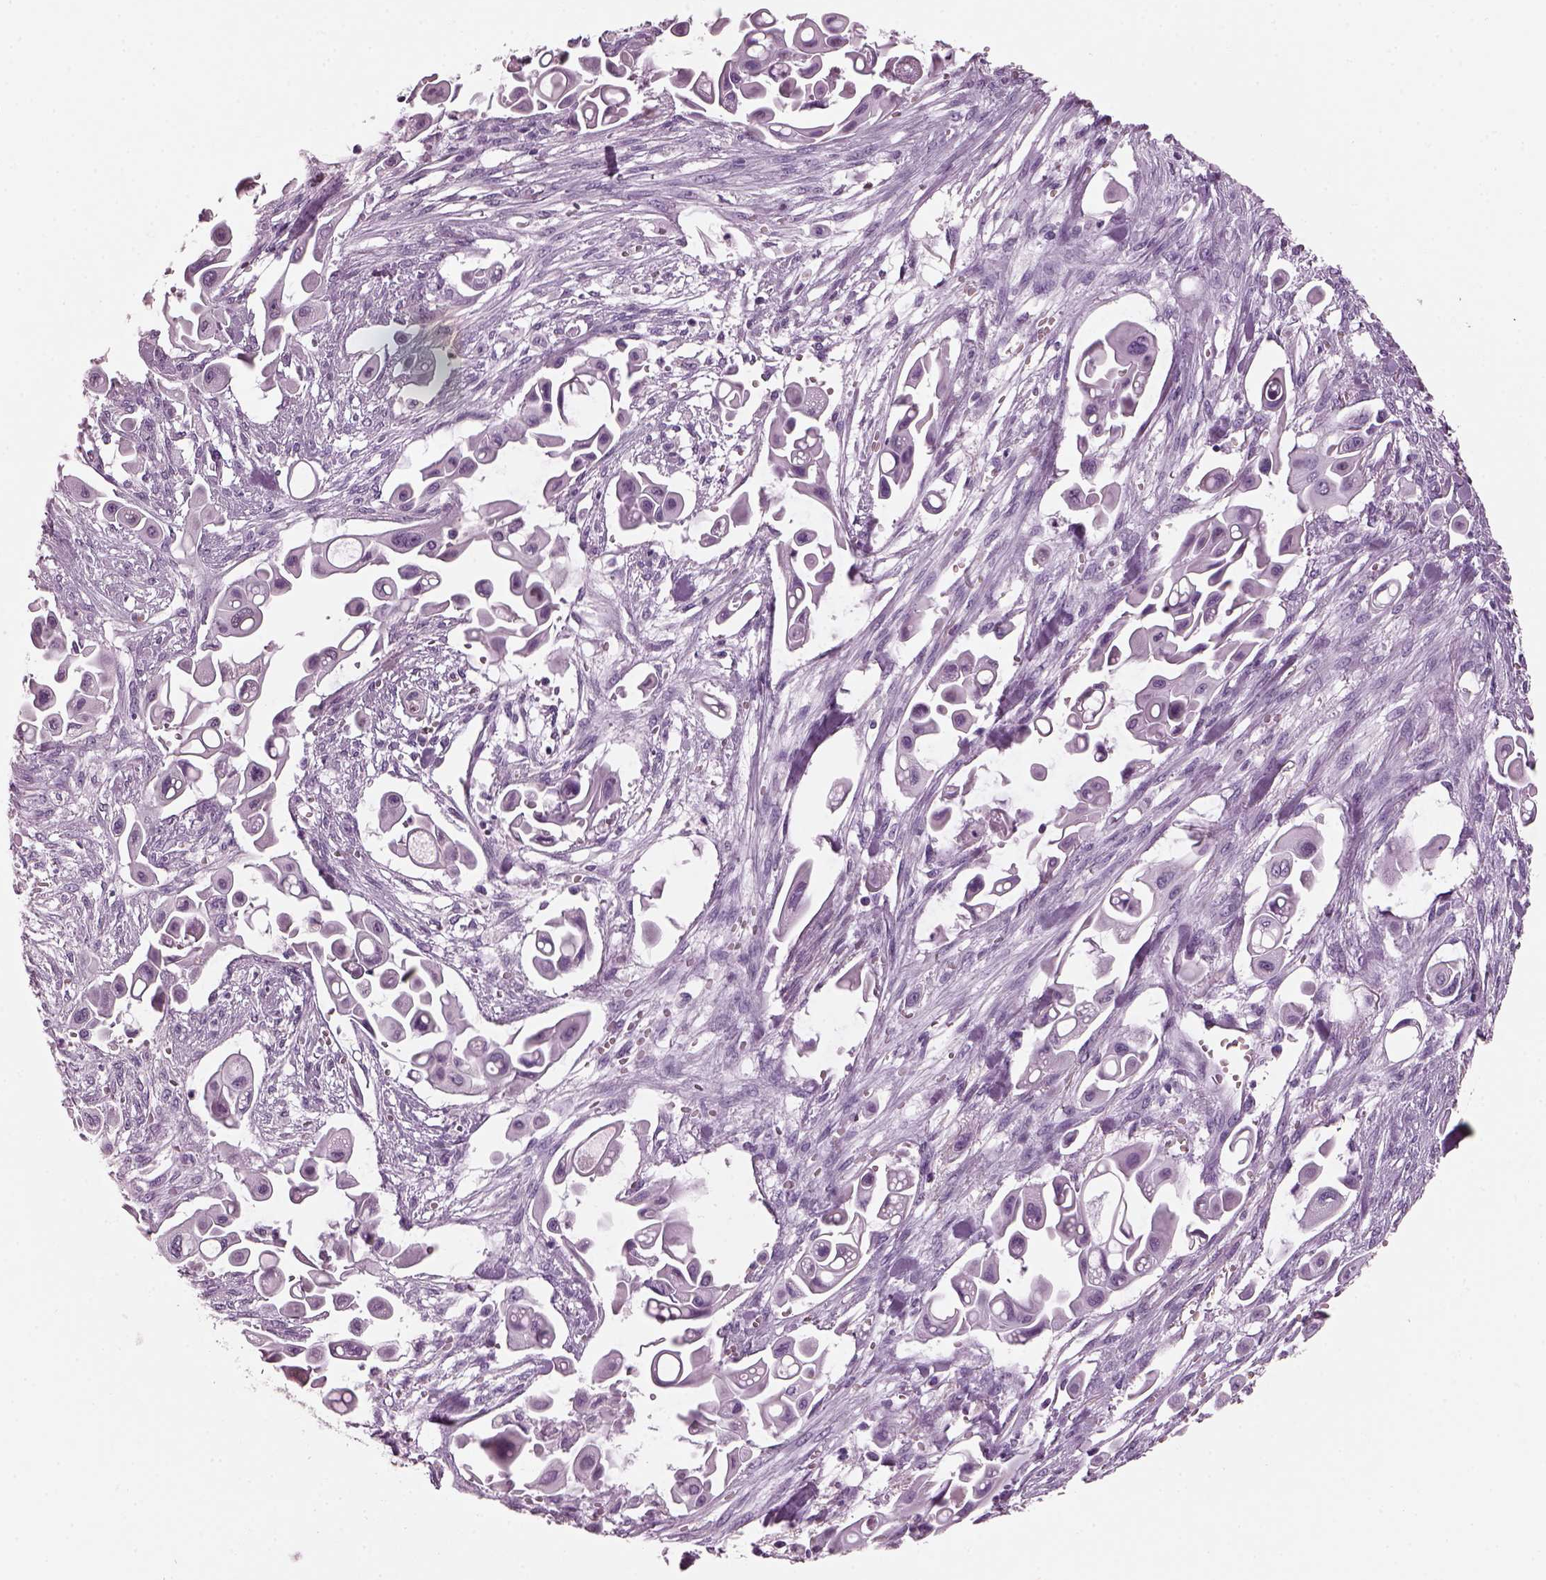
{"staining": {"intensity": "negative", "quantity": "none", "location": "none"}, "tissue": "pancreatic cancer", "cell_type": "Tumor cells", "image_type": "cancer", "snomed": [{"axis": "morphology", "description": "Adenocarcinoma, NOS"}, {"axis": "topography", "description": "Pancreas"}], "caption": "Adenocarcinoma (pancreatic) was stained to show a protein in brown. There is no significant expression in tumor cells.", "gene": "KRTAP3-2", "patient": {"sex": "male", "age": 50}}